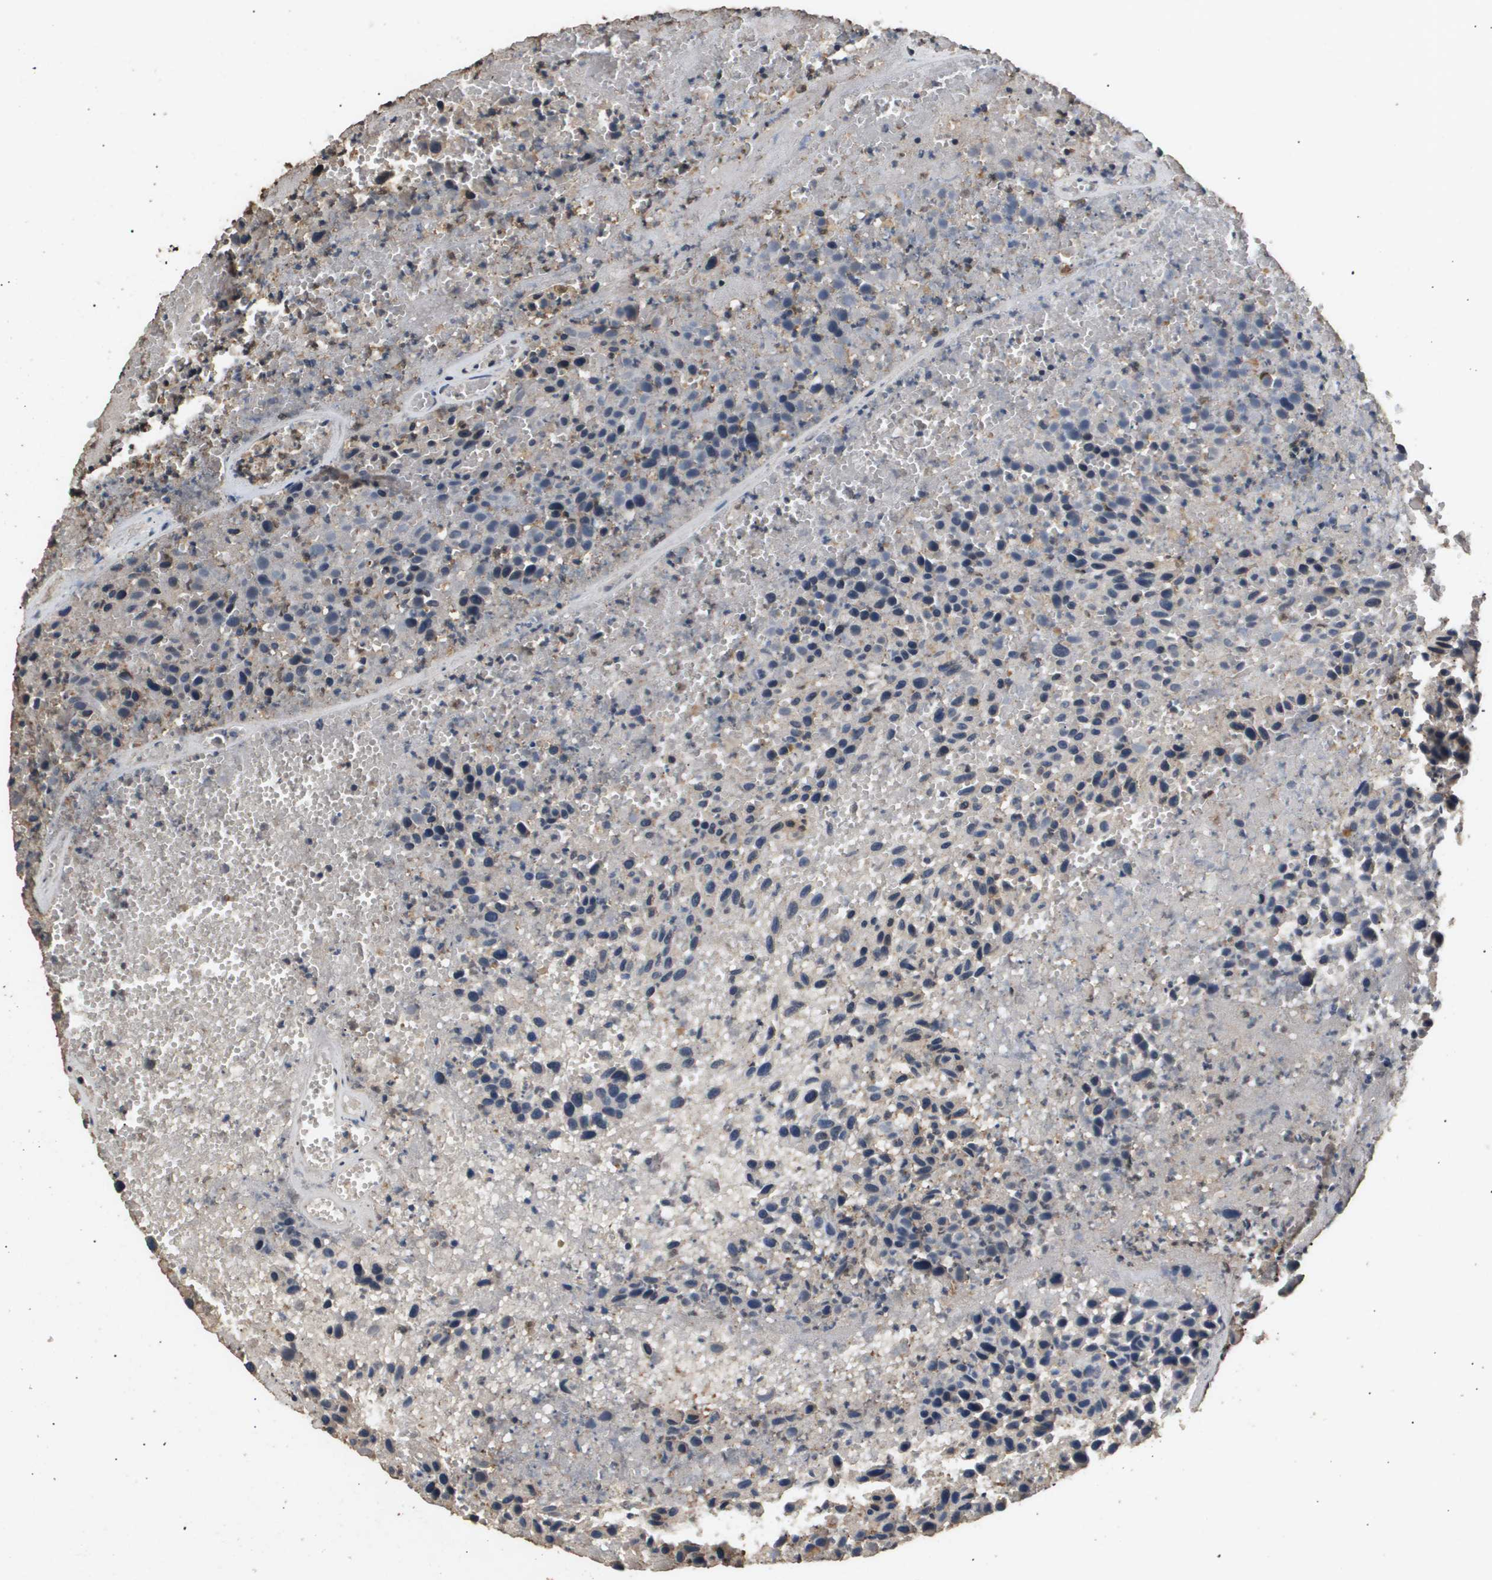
{"staining": {"intensity": "negative", "quantity": "none", "location": "none"}, "tissue": "urothelial cancer", "cell_type": "Tumor cells", "image_type": "cancer", "snomed": [{"axis": "morphology", "description": "Urothelial carcinoma, High grade"}, {"axis": "topography", "description": "Urinary bladder"}], "caption": "High power microscopy photomicrograph of an immunohistochemistry image of urothelial cancer, revealing no significant staining in tumor cells. The staining is performed using DAB (3,3'-diaminobenzidine) brown chromogen with nuclei counter-stained in using hematoxylin.", "gene": "ING1", "patient": {"sex": "male", "age": 66}}